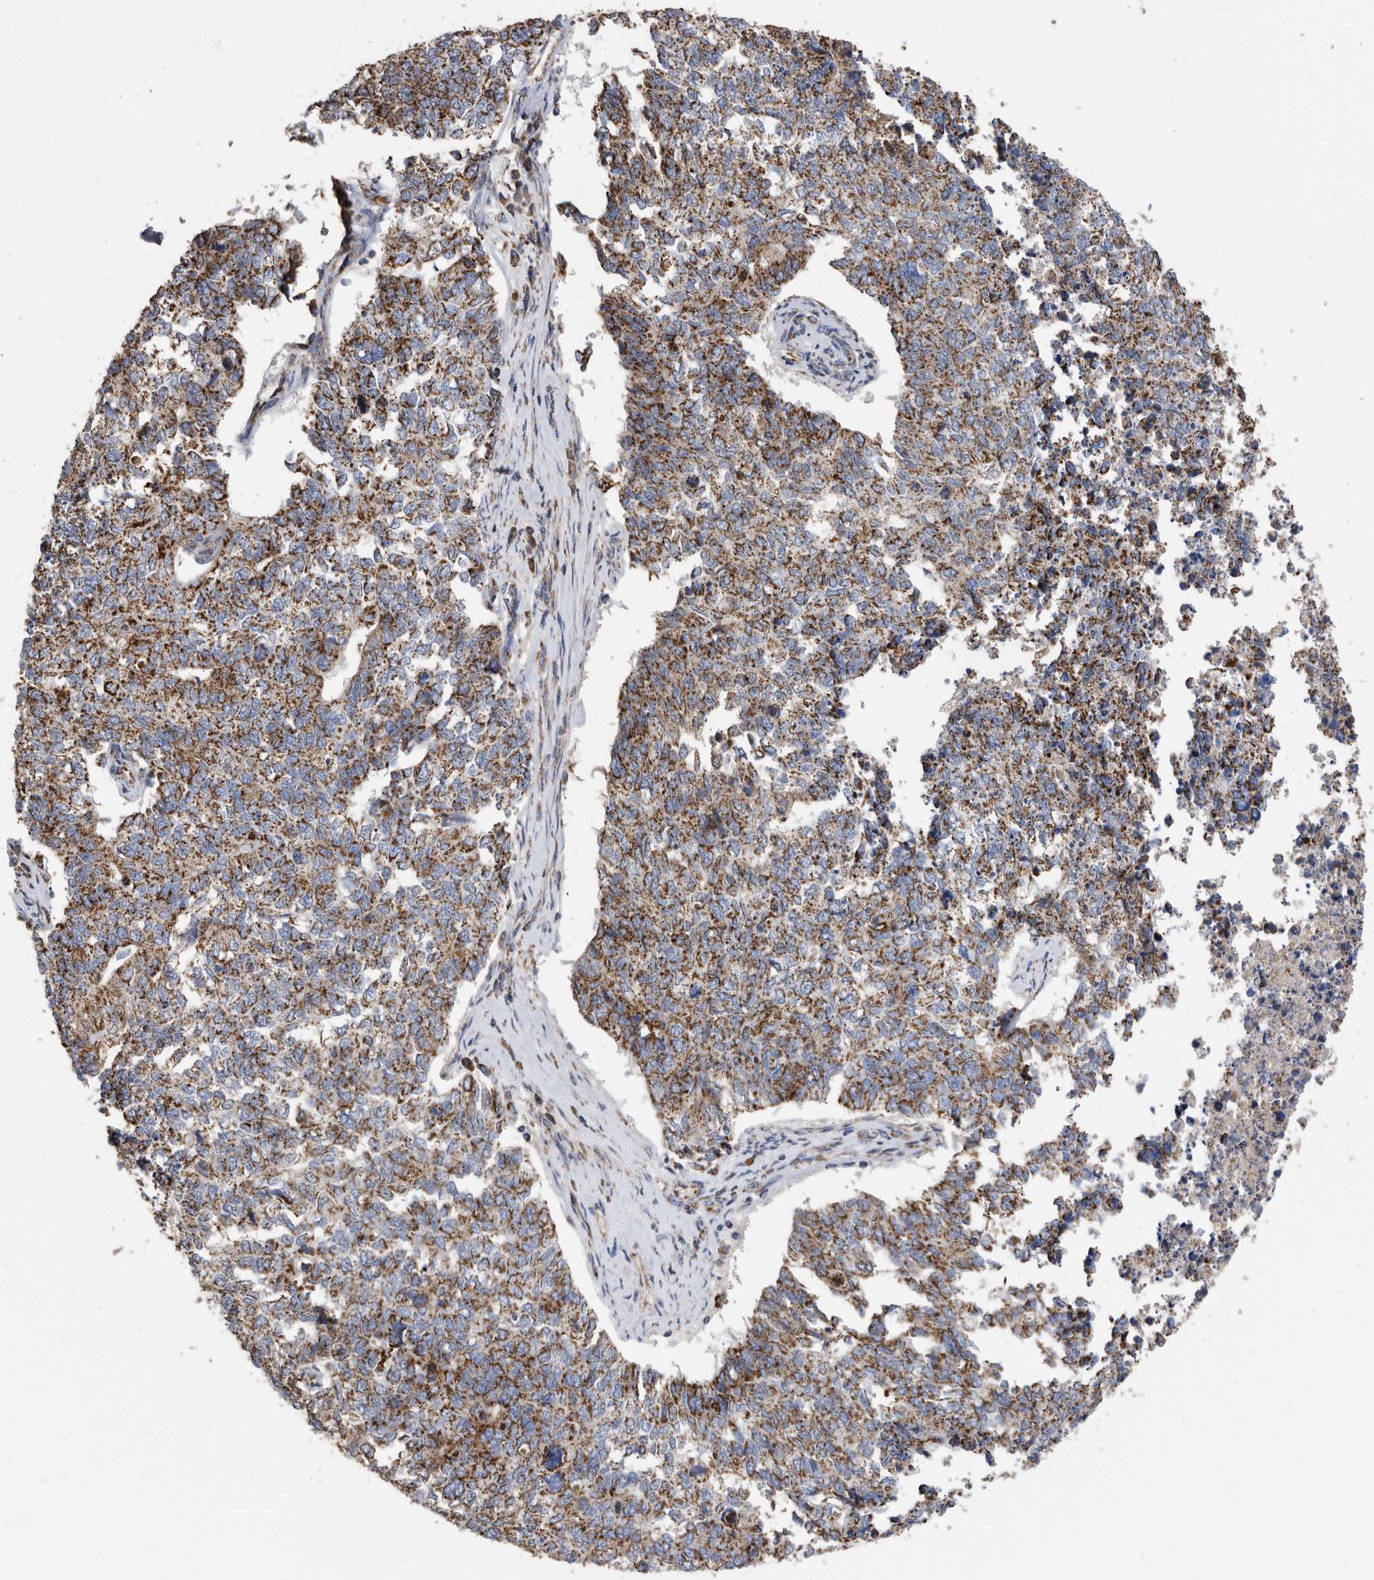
{"staining": {"intensity": "strong", "quantity": "25%-75%", "location": "cytoplasmic/membranous"}, "tissue": "cervical cancer", "cell_type": "Tumor cells", "image_type": "cancer", "snomed": [{"axis": "morphology", "description": "Squamous cell carcinoma, NOS"}, {"axis": "topography", "description": "Cervix"}], "caption": "DAB (3,3'-diaminobenzidine) immunohistochemical staining of human cervical squamous cell carcinoma reveals strong cytoplasmic/membranous protein staining in approximately 25%-75% of tumor cells. The staining is performed using DAB (3,3'-diaminobenzidine) brown chromogen to label protein expression. The nuclei are counter-stained blue using hematoxylin.", "gene": "WFDC1", "patient": {"sex": "female", "age": 63}}